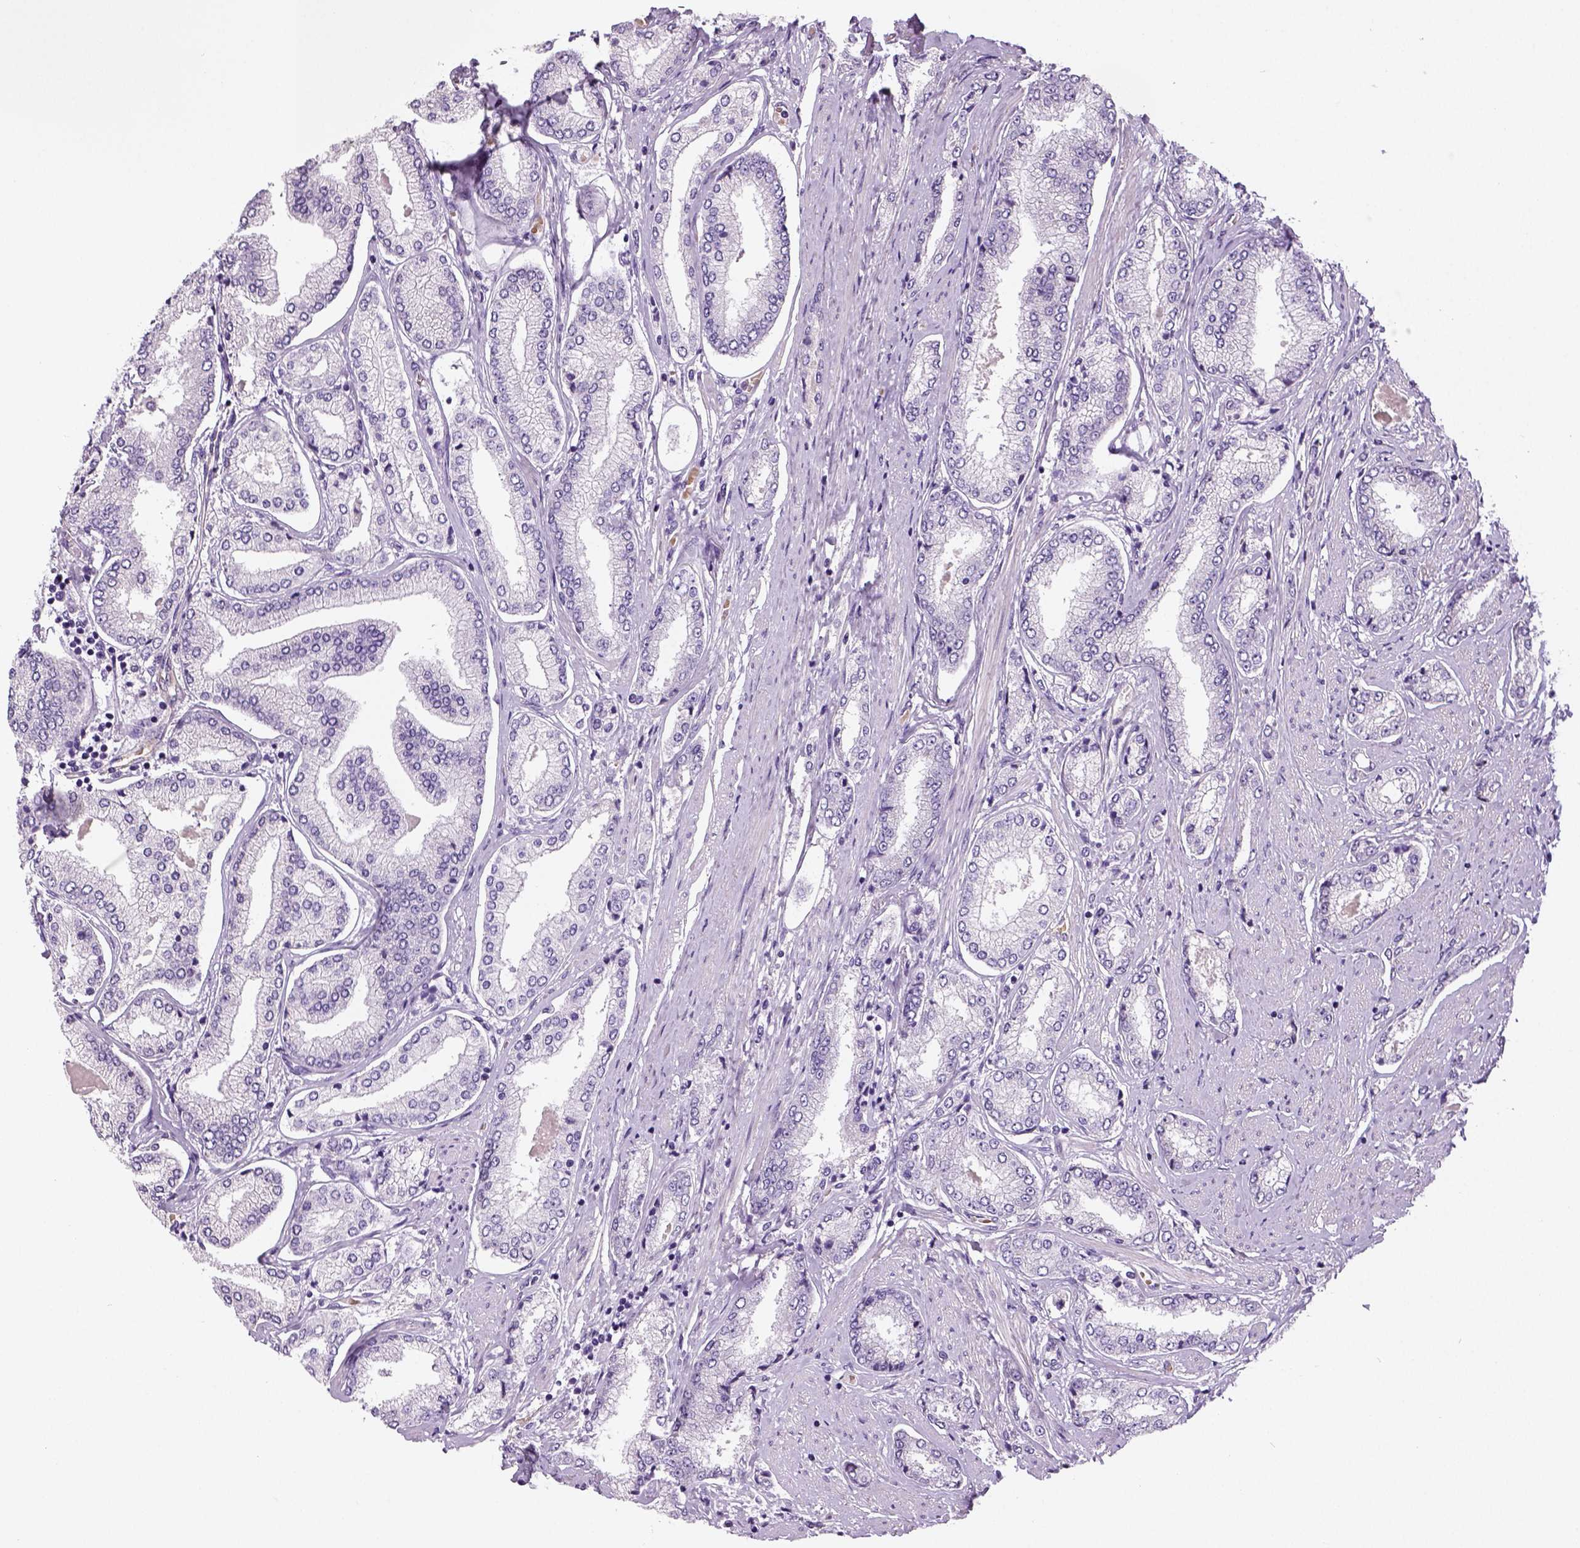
{"staining": {"intensity": "negative", "quantity": "none", "location": "none"}, "tissue": "prostate cancer", "cell_type": "Tumor cells", "image_type": "cancer", "snomed": [{"axis": "morphology", "description": "Adenocarcinoma, NOS"}, {"axis": "topography", "description": "Prostate"}], "caption": "An image of human prostate cancer (adenocarcinoma) is negative for staining in tumor cells. (DAB IHC, high magnification).", "gene": "TSPAN7", "patient": {"sex": "male", "age": 63}}